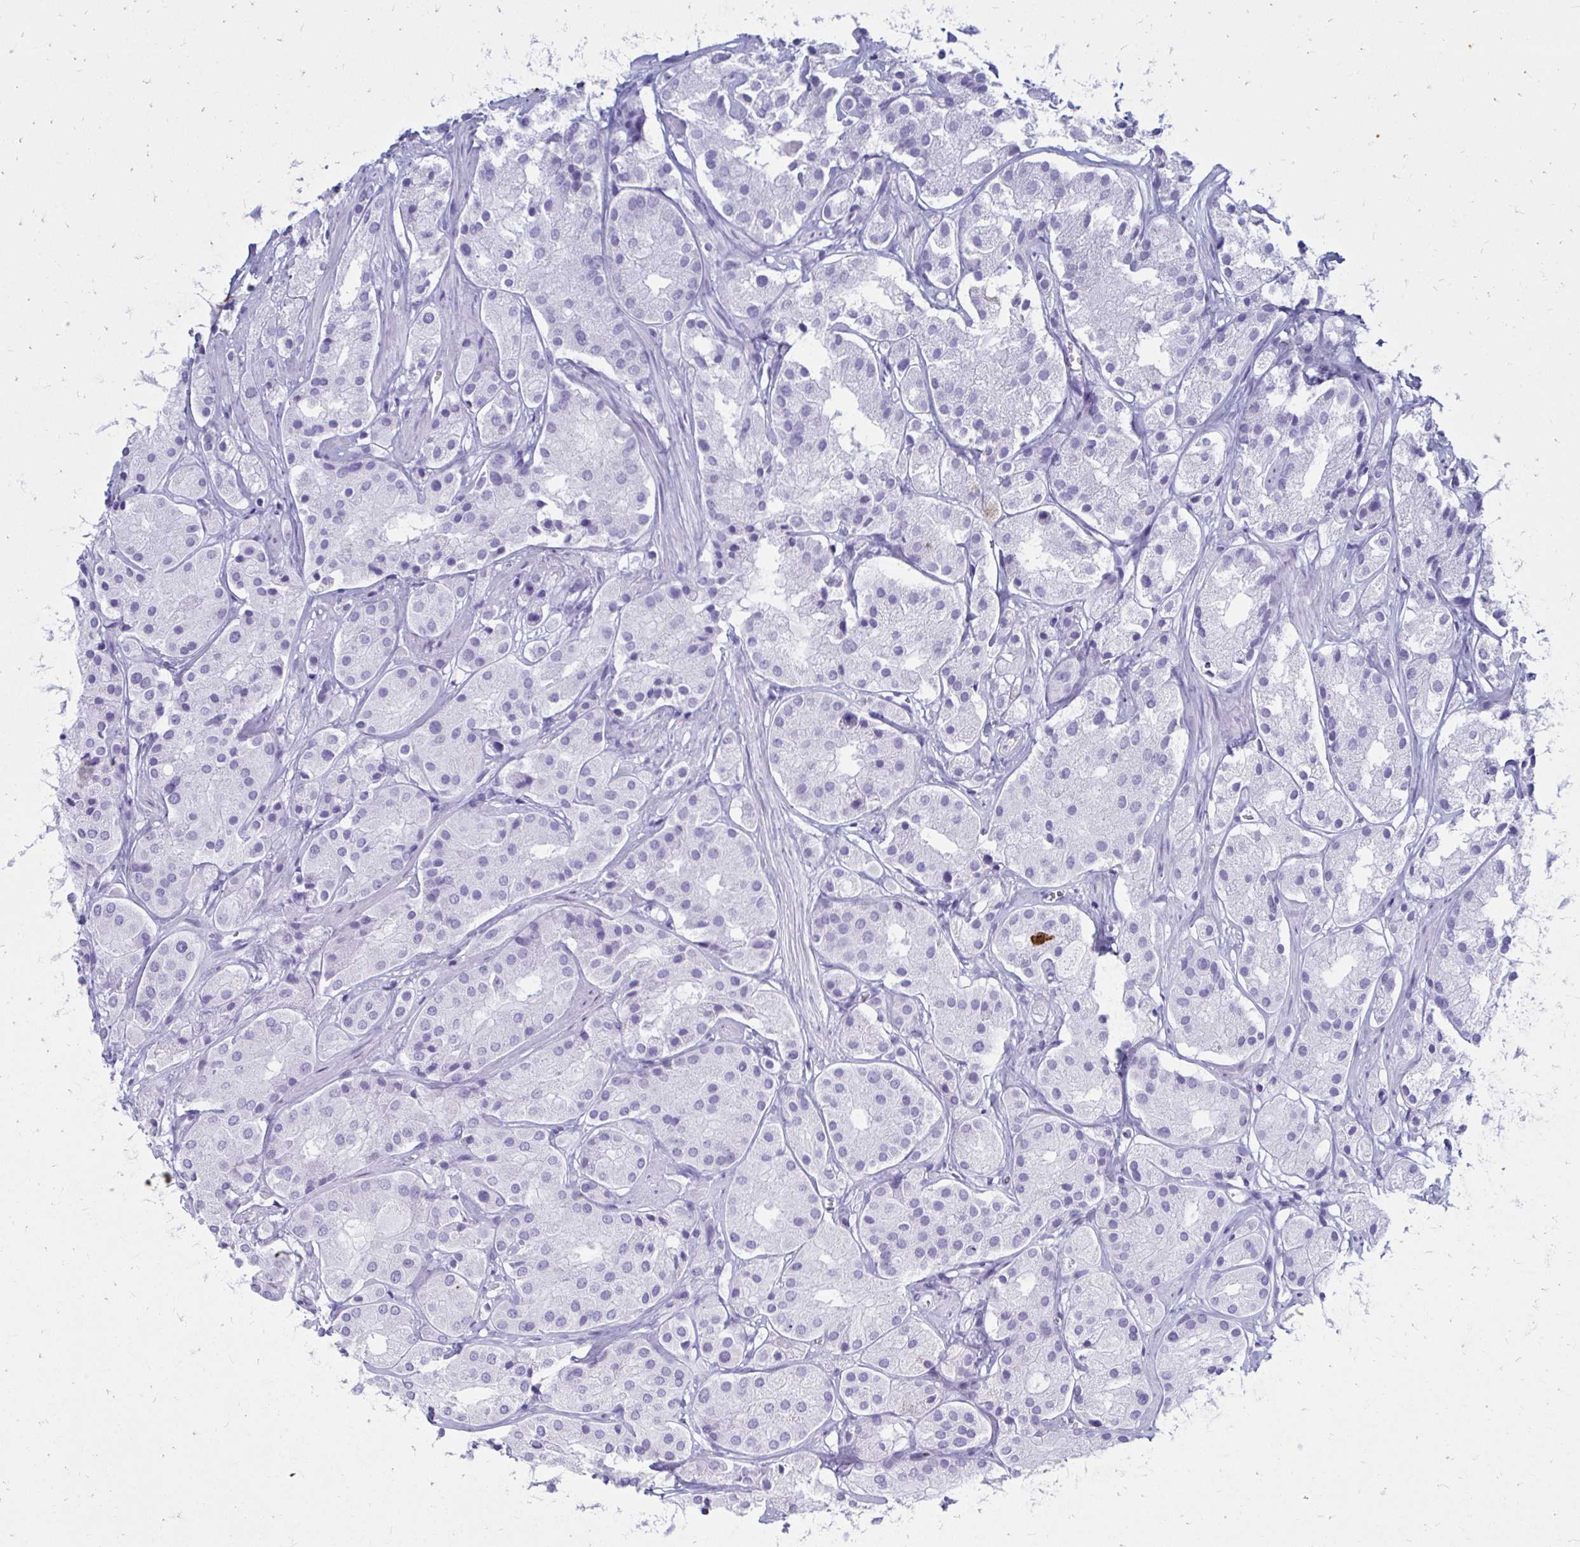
{"staining": {"intensity": "negative", "quantity": "none", "location": "none"}, "tissue": "prostate cancer", "cell_type": "Tumor cells", "image_type": "cancer", "snomed": [{"axis": "morphology", "description": "Adenocarcinoma, Low grade"}, {"axis": "topography", "description": "Prostate"}], "caption": "Prostate adenocarcinoma (low-grade) stained for a protein using IHC reveals no expression tumor cells.", "gene": "OR10R2", "patient": {"sex": "male", "age": 69}}